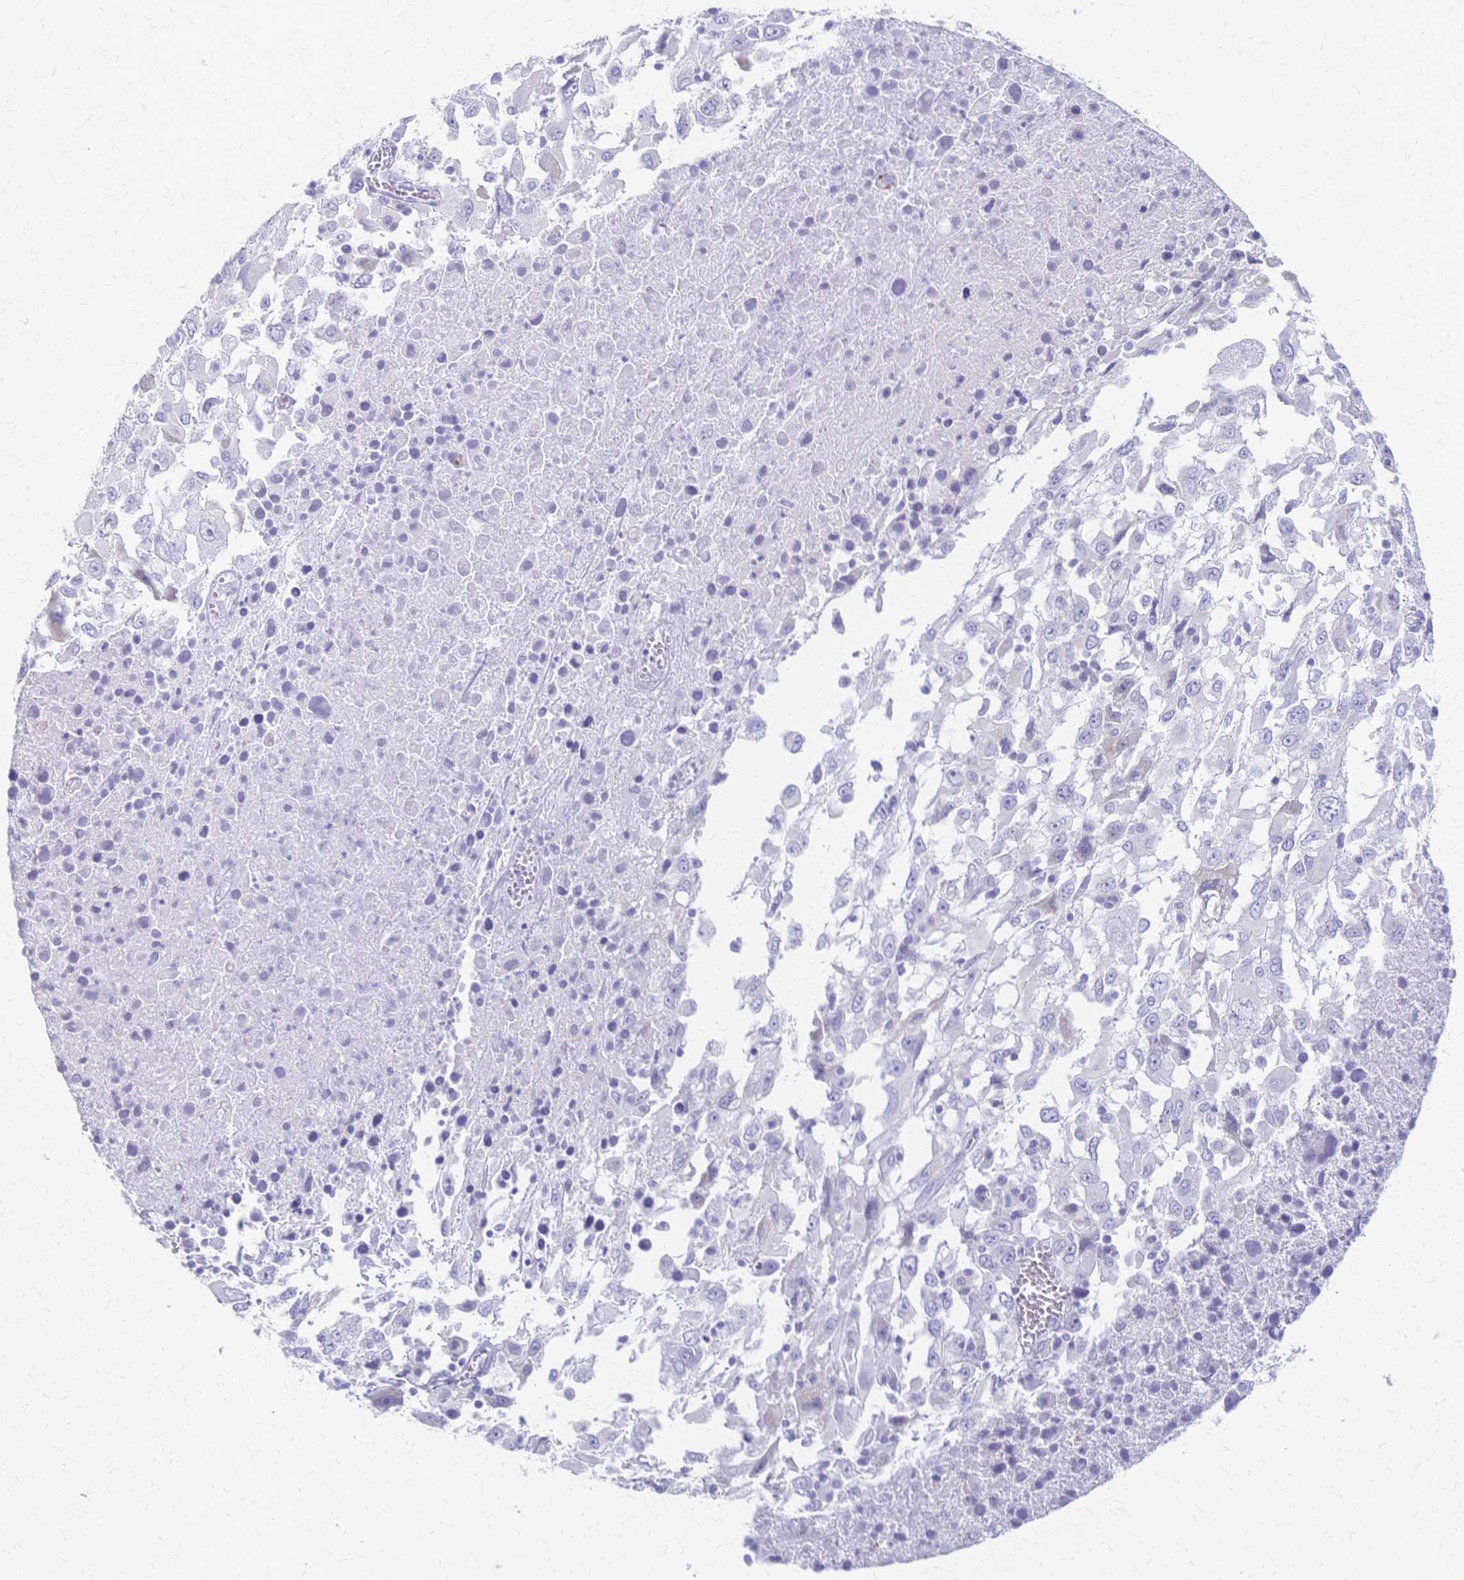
{"staining": {"intensity": "negative", "quantity": "none", "location": "none"}, "tissue": "melanoma", "cell_type": "Tumor cells", "image_type": "cancer", "snomed": [{"axis": "morphology", "description": "Malignant melanoma, Metastatic site"}, {"axis": "topography", "description": "Soft tissue"}], "caption": "The photomicrograph demonstrates no staining of tumor cells in malignant melanoma (metastatic site).", "gene": "CYB5A", "patient": {"sex": "male", "age": 50}}